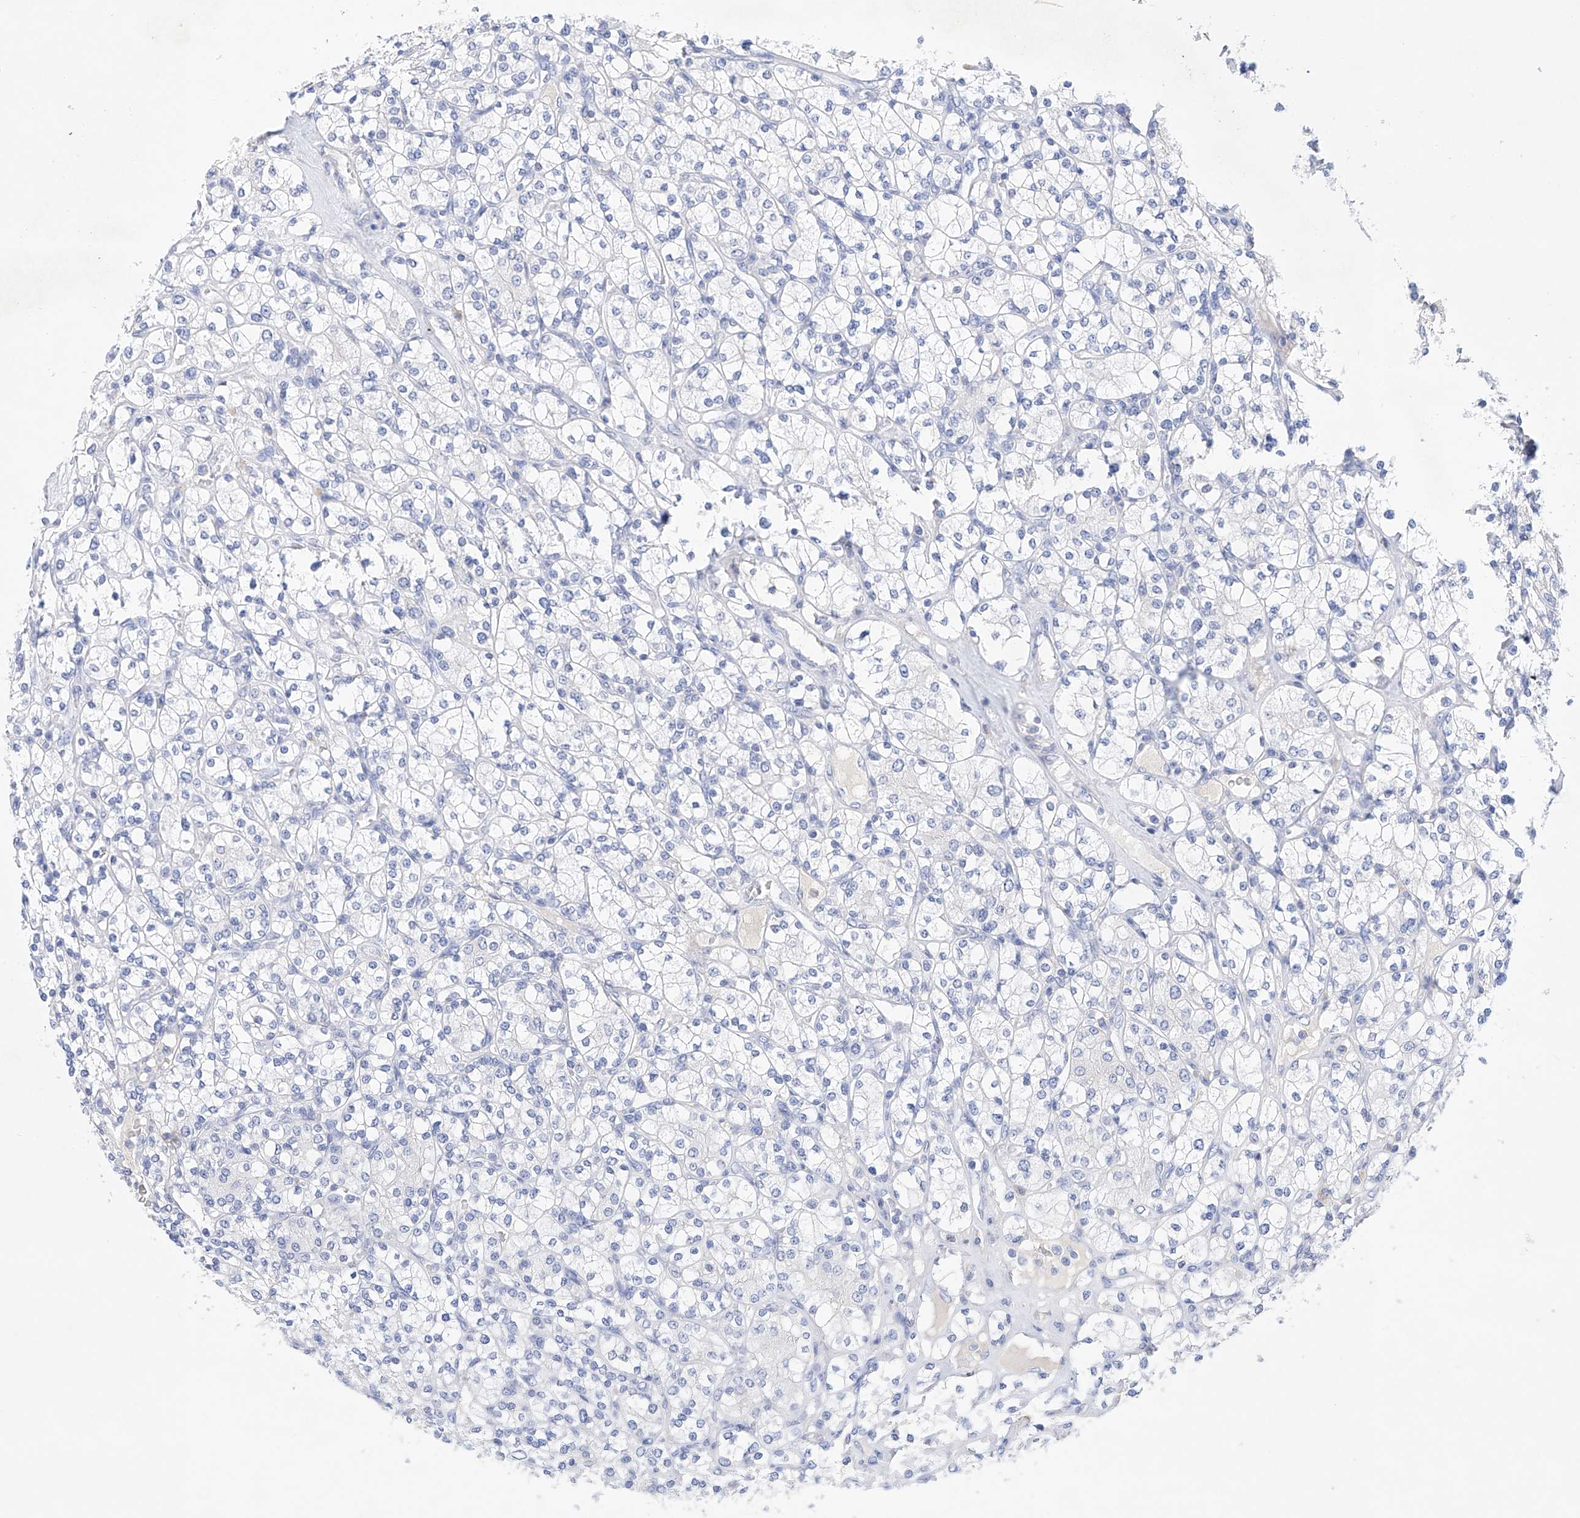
{"staining": {"intensity": "negative", "quantity": "none", "location": "none"}, "tissue": "renal cancer", "cell_type": "Tumor cells", "image_type": "cancer", "snomed": [{"axis": "morphology", "description": "Adenocarcinoma, NOS"}, {"axis": "topography", "description": "Kidney"}], "caption": "Immunohistochemistry (IHC) photomicrograph of neoplastic tissue: human renal adenocarcinoma stained with DAB (3,3'-diaminobenzidine) exhibits no significant protein expression in tumor cells.", "gene": "LURAP1", "patient": {"sex": "male", "age": 77}}